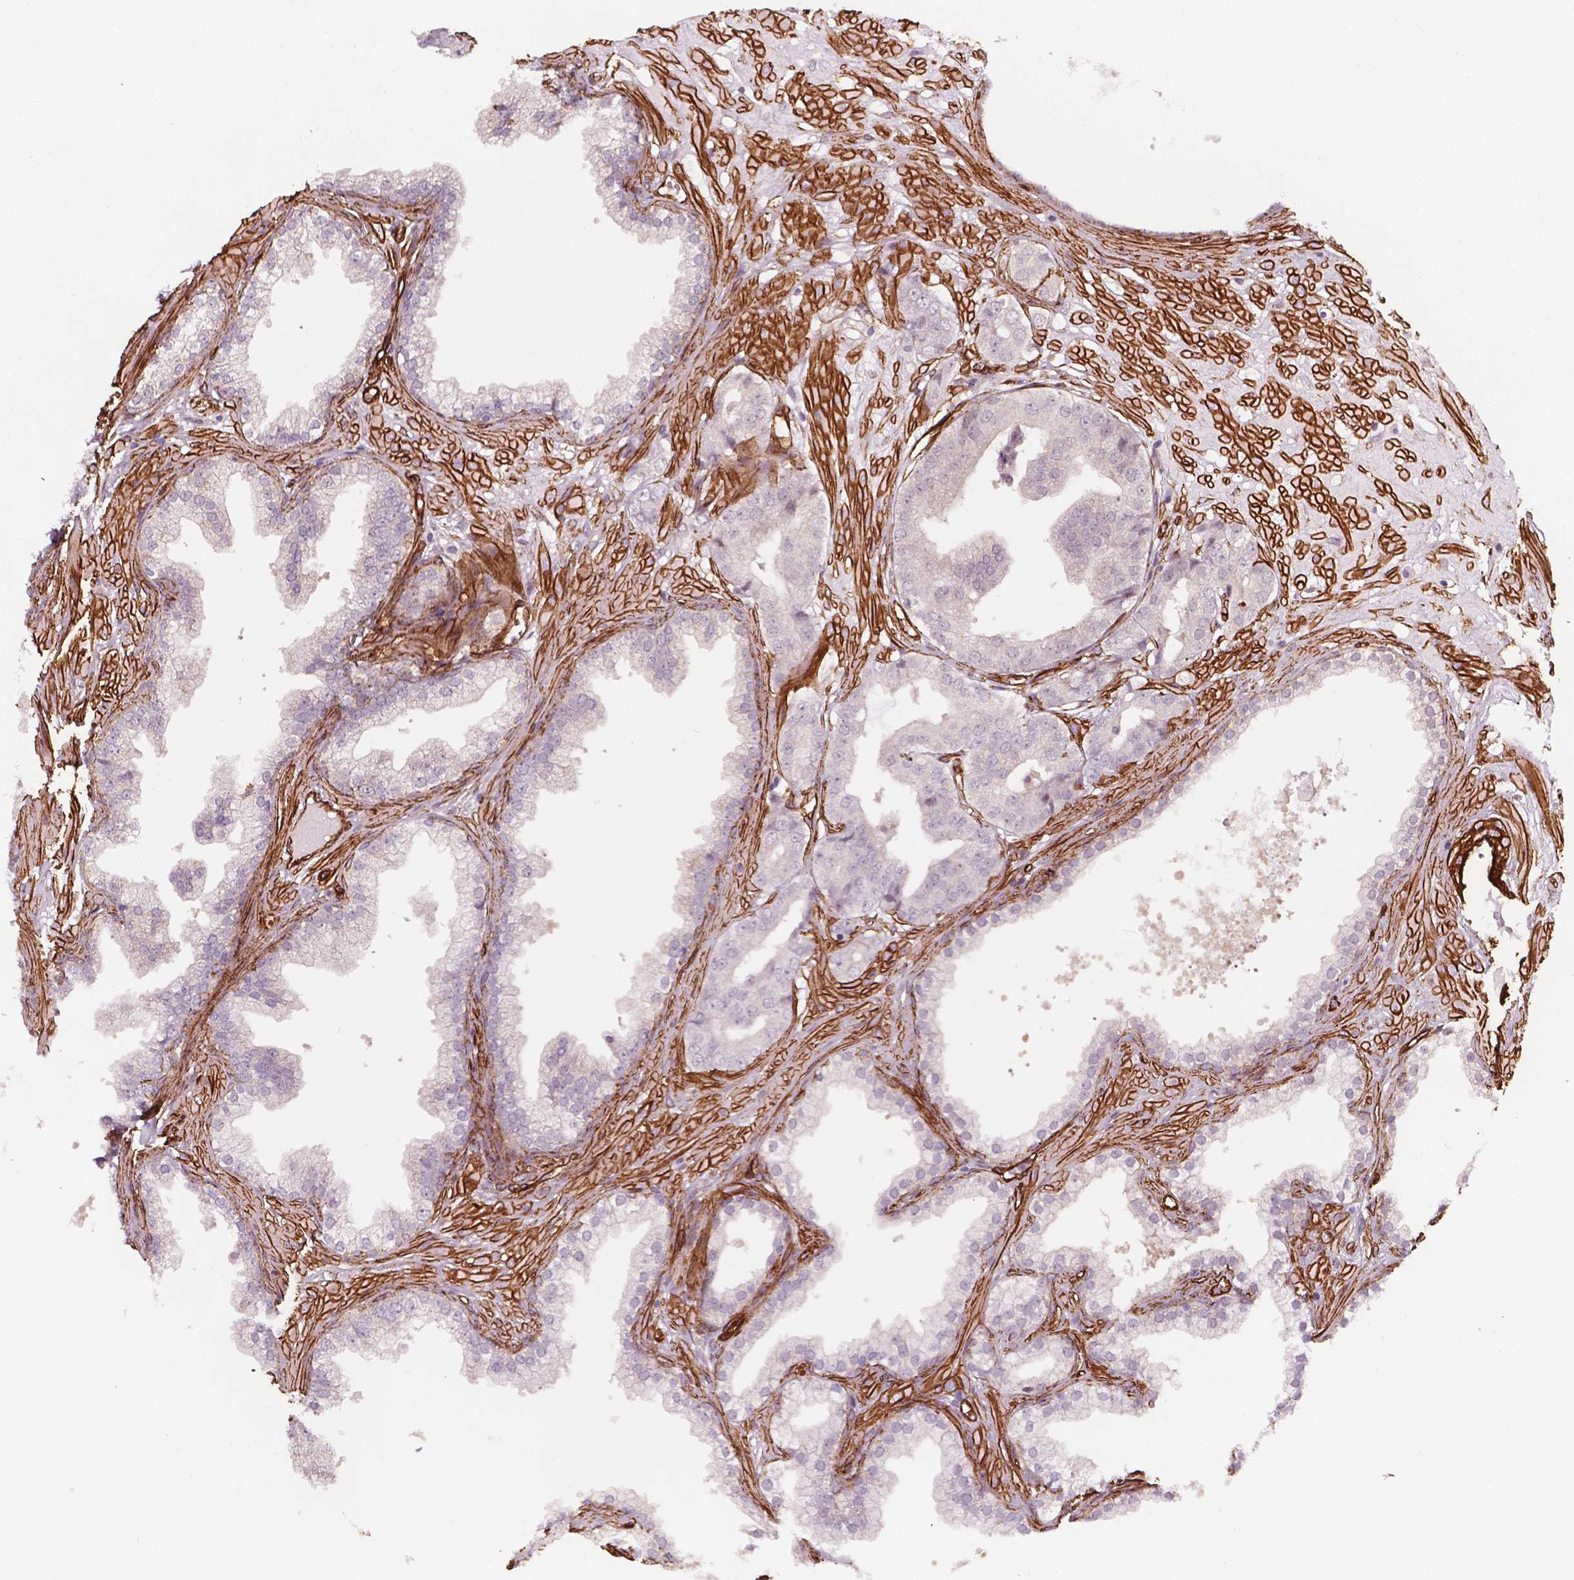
{"staining": {"intensity": "negative", "quantity": "none", "location": "none"}, "tissue": "prostate cancer", "cell_type": "Tumor cells", "image_type": "cancer", "snomed": [{"axis": "morphology", "description": "Adenocarcinoma, Low grade"}, {"axis": "topography", "description": "Prostate"}], "caption": "Tumor cells are negative for protein expression in human prostate cancer. (Brightfield microscopy of DAB (3,3'-diaminobenzidine) IHC at high magnification).", "gene": "EGFL8", "patient": {"sex": "male", "age": 60}}